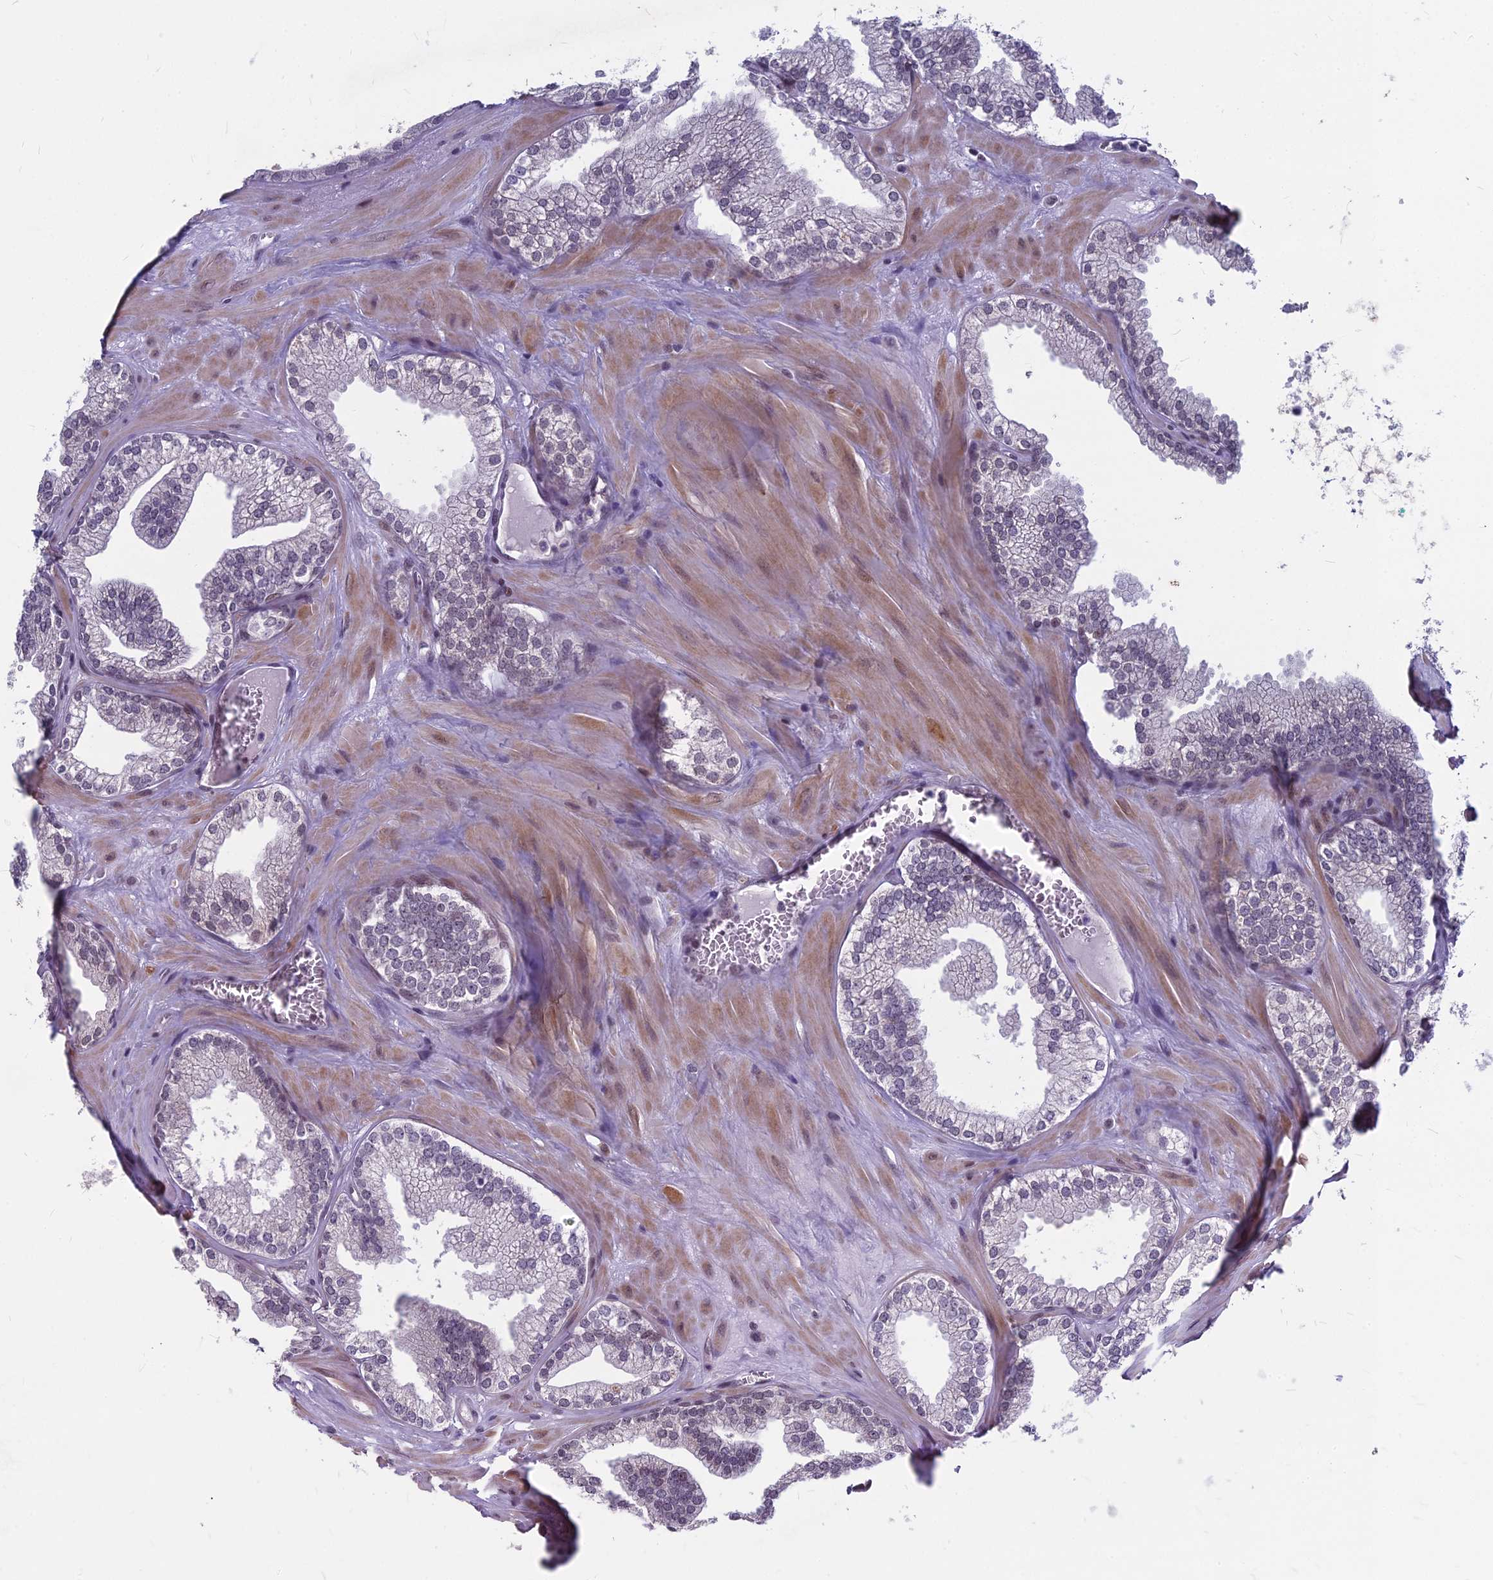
{"staining": {"intensity": "weak", "quantity": "<25%", "location": "nuclear"}, "tissue": "prostate cancer", "cell_type": "Tumor cells", "image_type": "cancer", "snomed": [{"axis": "morphology", "description": "Adenocarcinoma, Low grade"}, {"axis": "topography", "description": "Prostate"}], "caption": "DAB (3,3'-diaminobenzidine) immunohistochemical staining of prostate cancer demonstrates no significant expression in tumor cells.", "gene": "KAT7", "patient": {"sex": "male", "age": 60}}